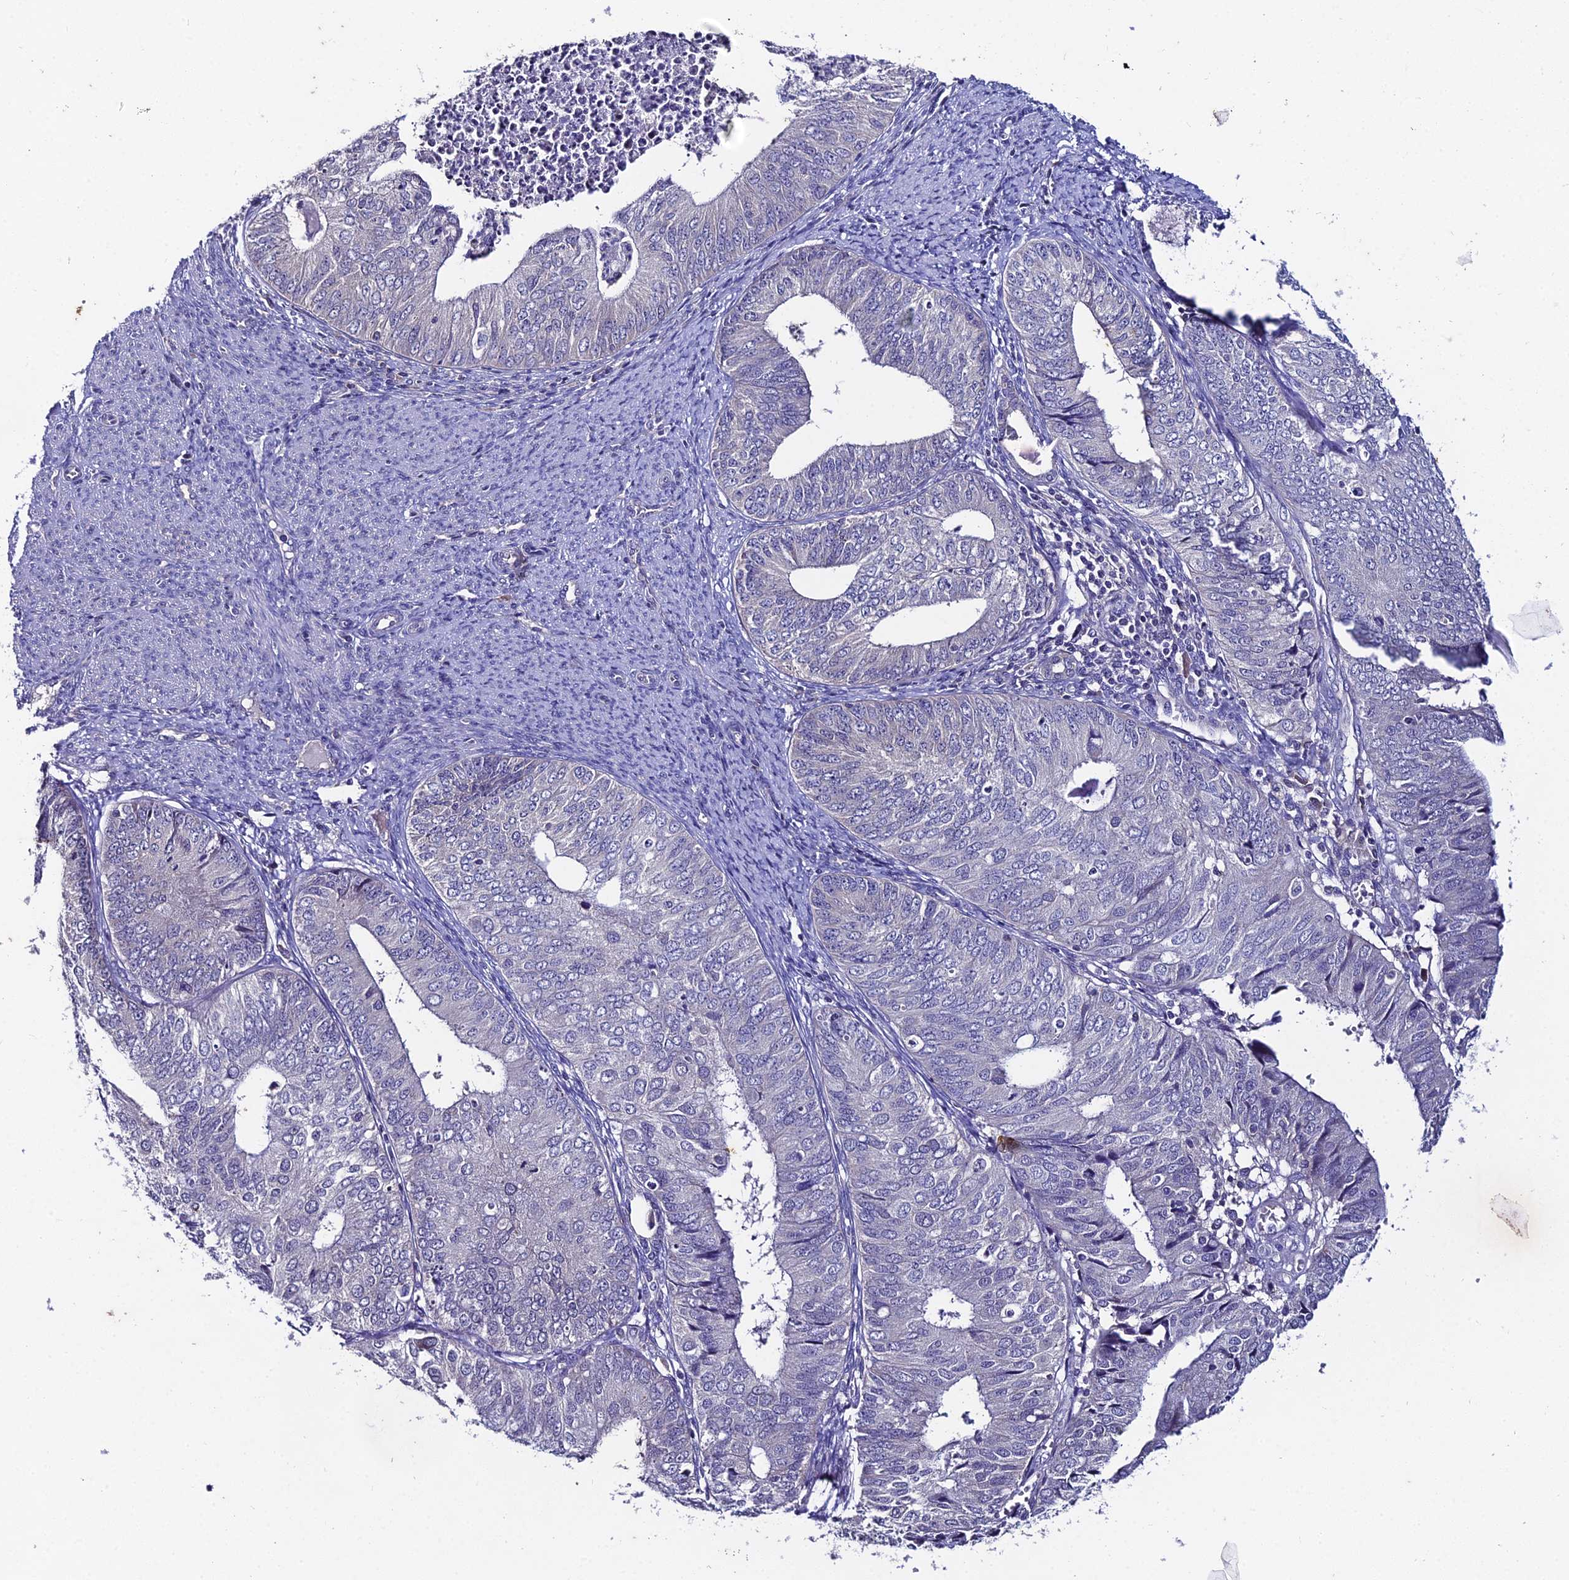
{"staining": {"intensity": "negative", "quantity": "none", "location": "none"}, "tissue": "endometrial cancer", "cell_type": "Tumor cells", "image_type": "cancer", "snomed": [{"axis": "morphology", "description": "Adenocarcinoma, NOS"}, {"axis": "topography", "description": "Endometrium"}], "caption": "An immunohistochemistry photomicrograph of endometrial cancer is shown. There is no staining in tumor cells of endometrial cancer. Brightfield microscopy of IHC stained with DAB (3,3'-diaminobenzidine) (brown) and hematoxylin (blue), captured at high magnification.", "gene": "LGALS7", "patient": {"sex": "female", "age": 68}}